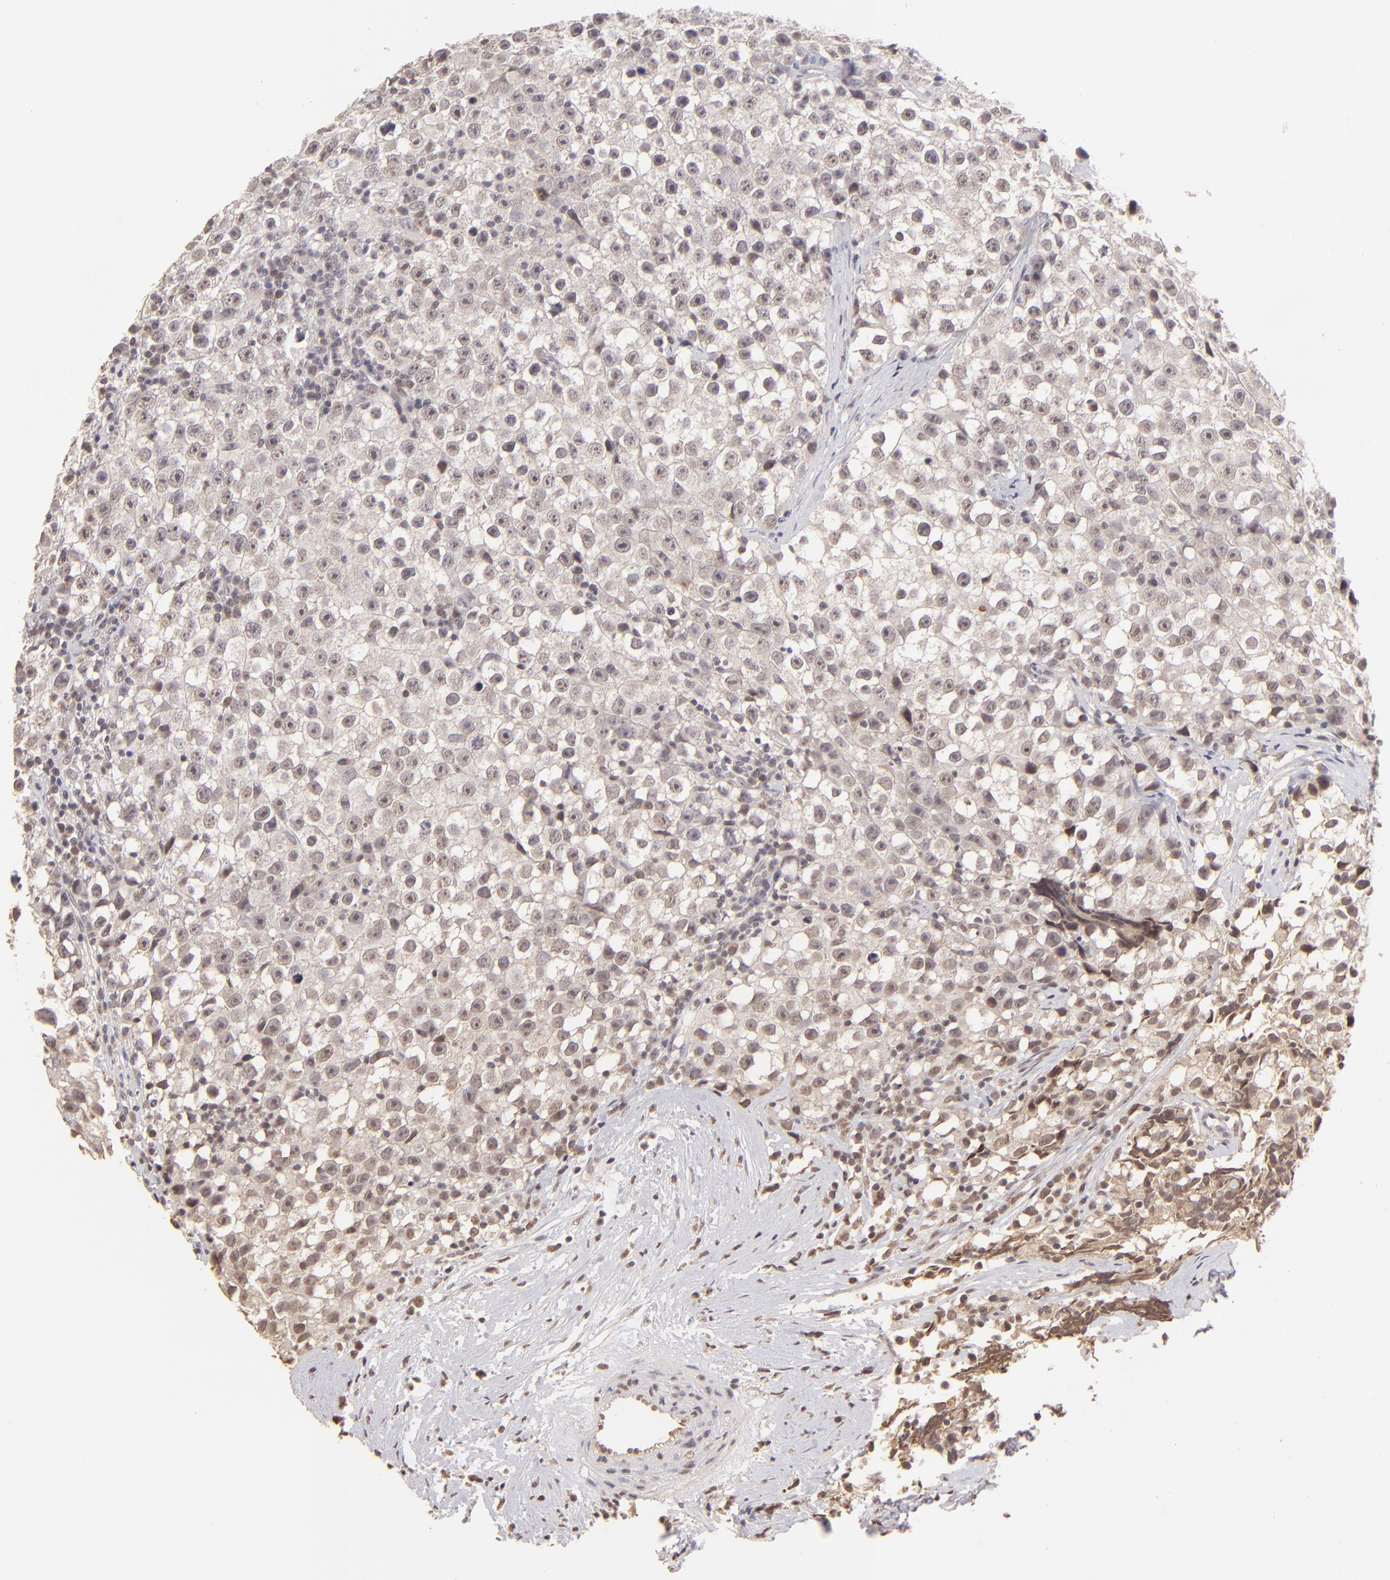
{"staining": {"intensity": "weak", "quantity": ">75%", "location": "cytoplasmic/membranous,nuclear"}, "tissue": "testis cancer", "cell_type": "Tumor cells", "image_type": "cancer", "snomed": [{"axis": "morphology", "description": "Seminoma, NOS"}, {"axis": "topography", "description": "Testis"}], "caption": "This is a histology image of immunohistochemistry (IHC) staining of seminoma (testis), which shows weak staining in the cytoplasmic/membranous and nuclear of tumor cells.", "gene": "CLDN1", "patient": {"sex": "male", "age": 35}}